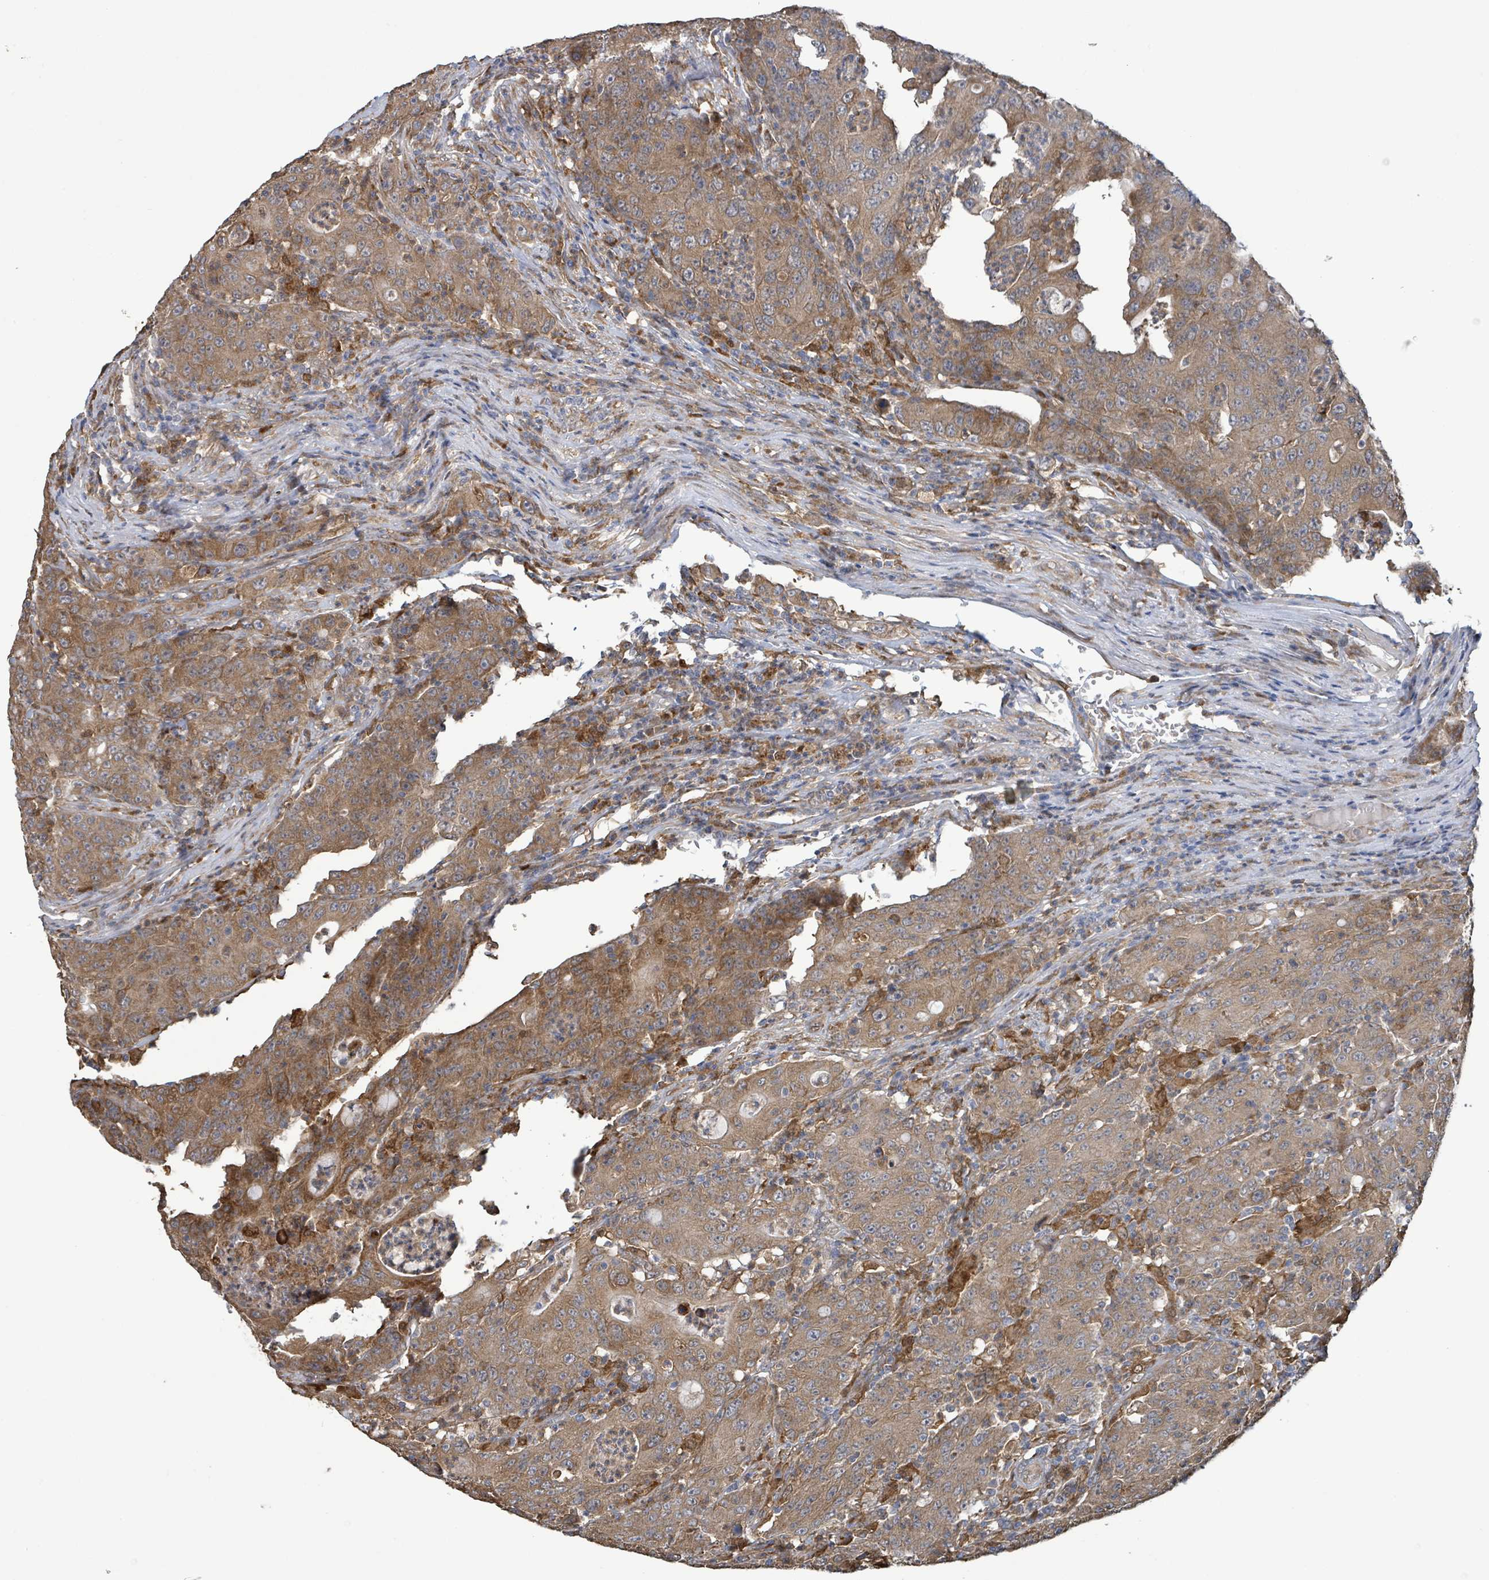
{"staining": {"intensity": "moderate", "quantity": ">75%", "location": "cytoplasmic/membranous"}, "tissue": "colorectal cancer", "cell_type": "Tumor cells", "image_type": "cancer", "snomed": [{"axis": "morphology", "description": "Adenocarcinoma, NOS"}, {"axis": "topography", "description": "Colon"}], "caption": "Protein expression by immunohistochemistry displays moderate cytoplasmic/membranous staining in approximately >75% of tumor cells in colorectal adenocarcinoma. Ihc stains the protein of interest in brown and the nuclei are stained blue.", "gene": "ARPIN", "patient": {"sex": "male", "age": 83}}